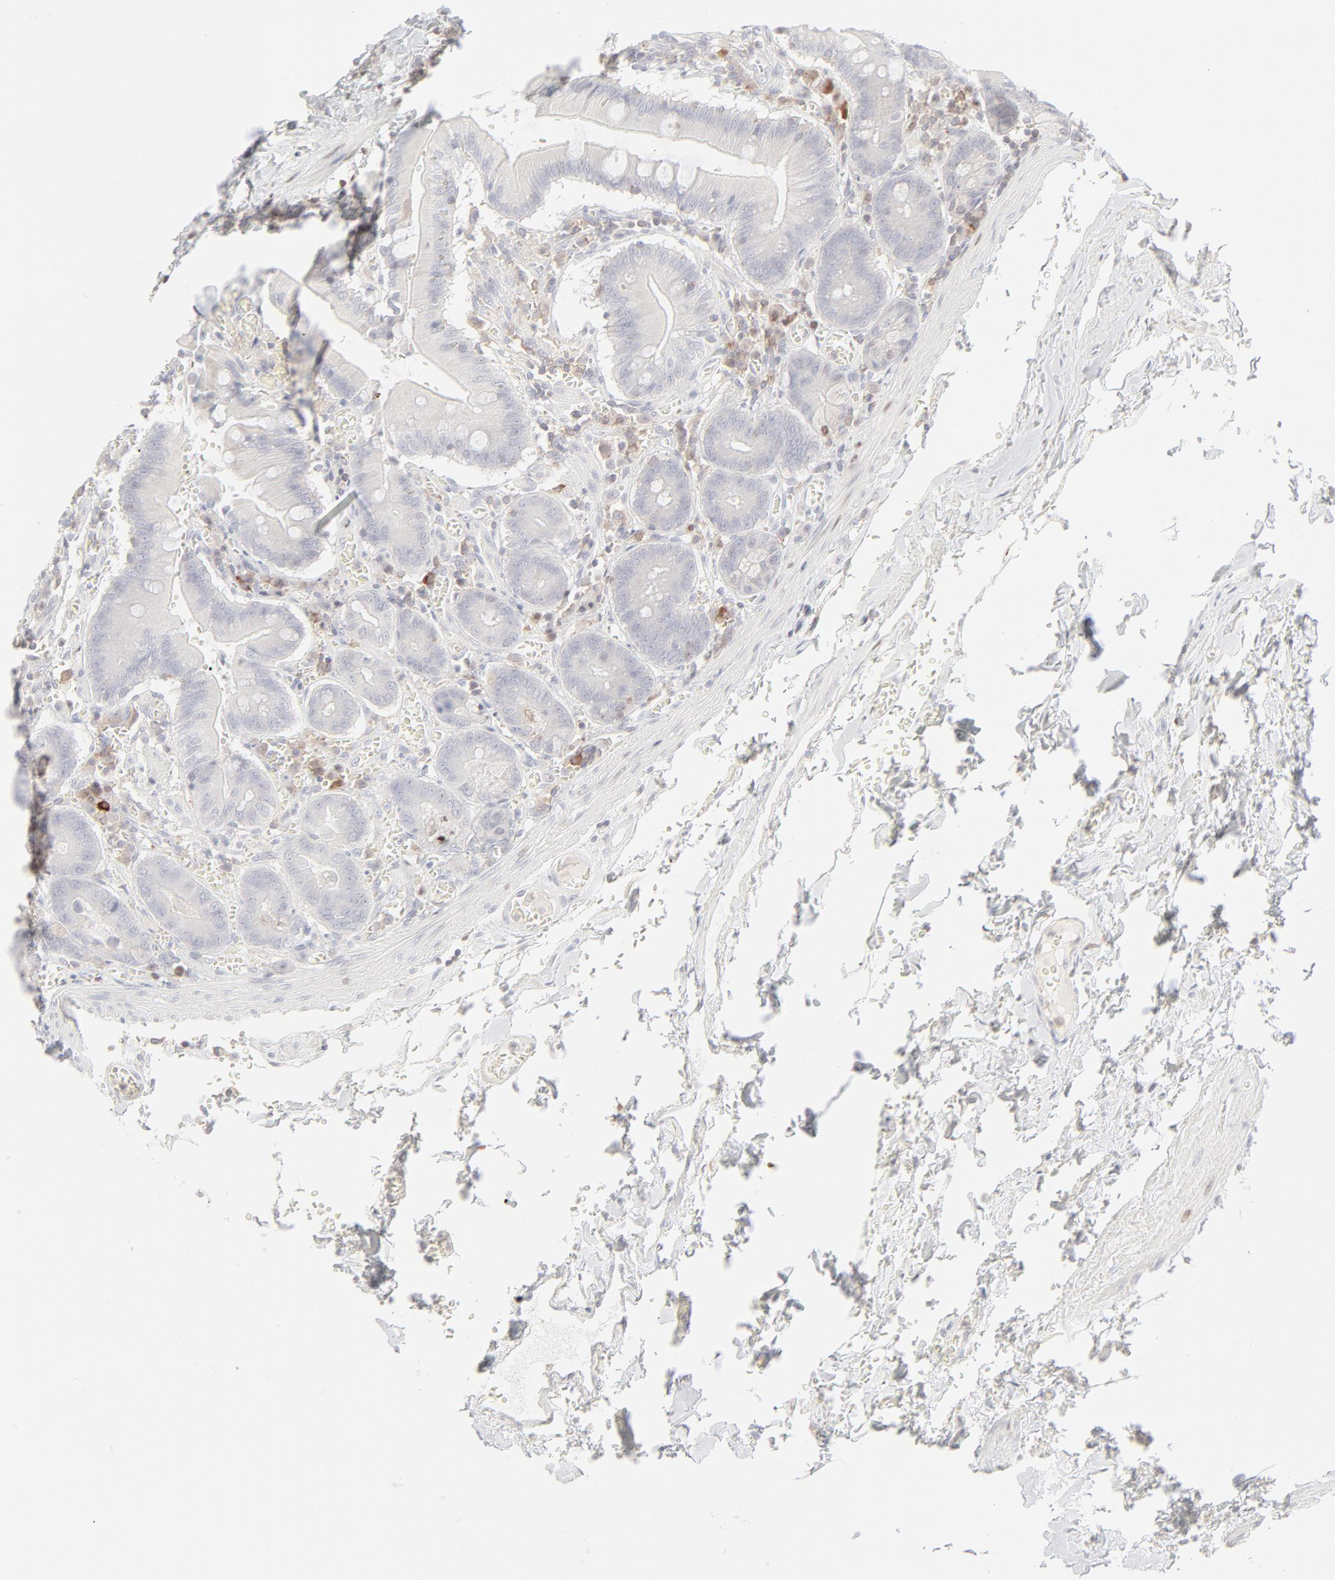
{"staining": {"intensity": "weak", "quantity": "<25%", "location": "nuclear"}, "tissue": "small intestine", "cell_type": "Glandular cells", "image_type": "normal", "snomed": [{"axis": "morphology", "description": "Normal tissue, NOS"}, {"axis": "topography", "description": "Small intestine"}], "caption": "Immunohistochemistry of benign small intestine shows no positivity in glandular cells. (Brightfield microscopy of DAB IHC at high magnification).", "gene": "PRKCB", "patient": {"sex": "male", "age": 71}}